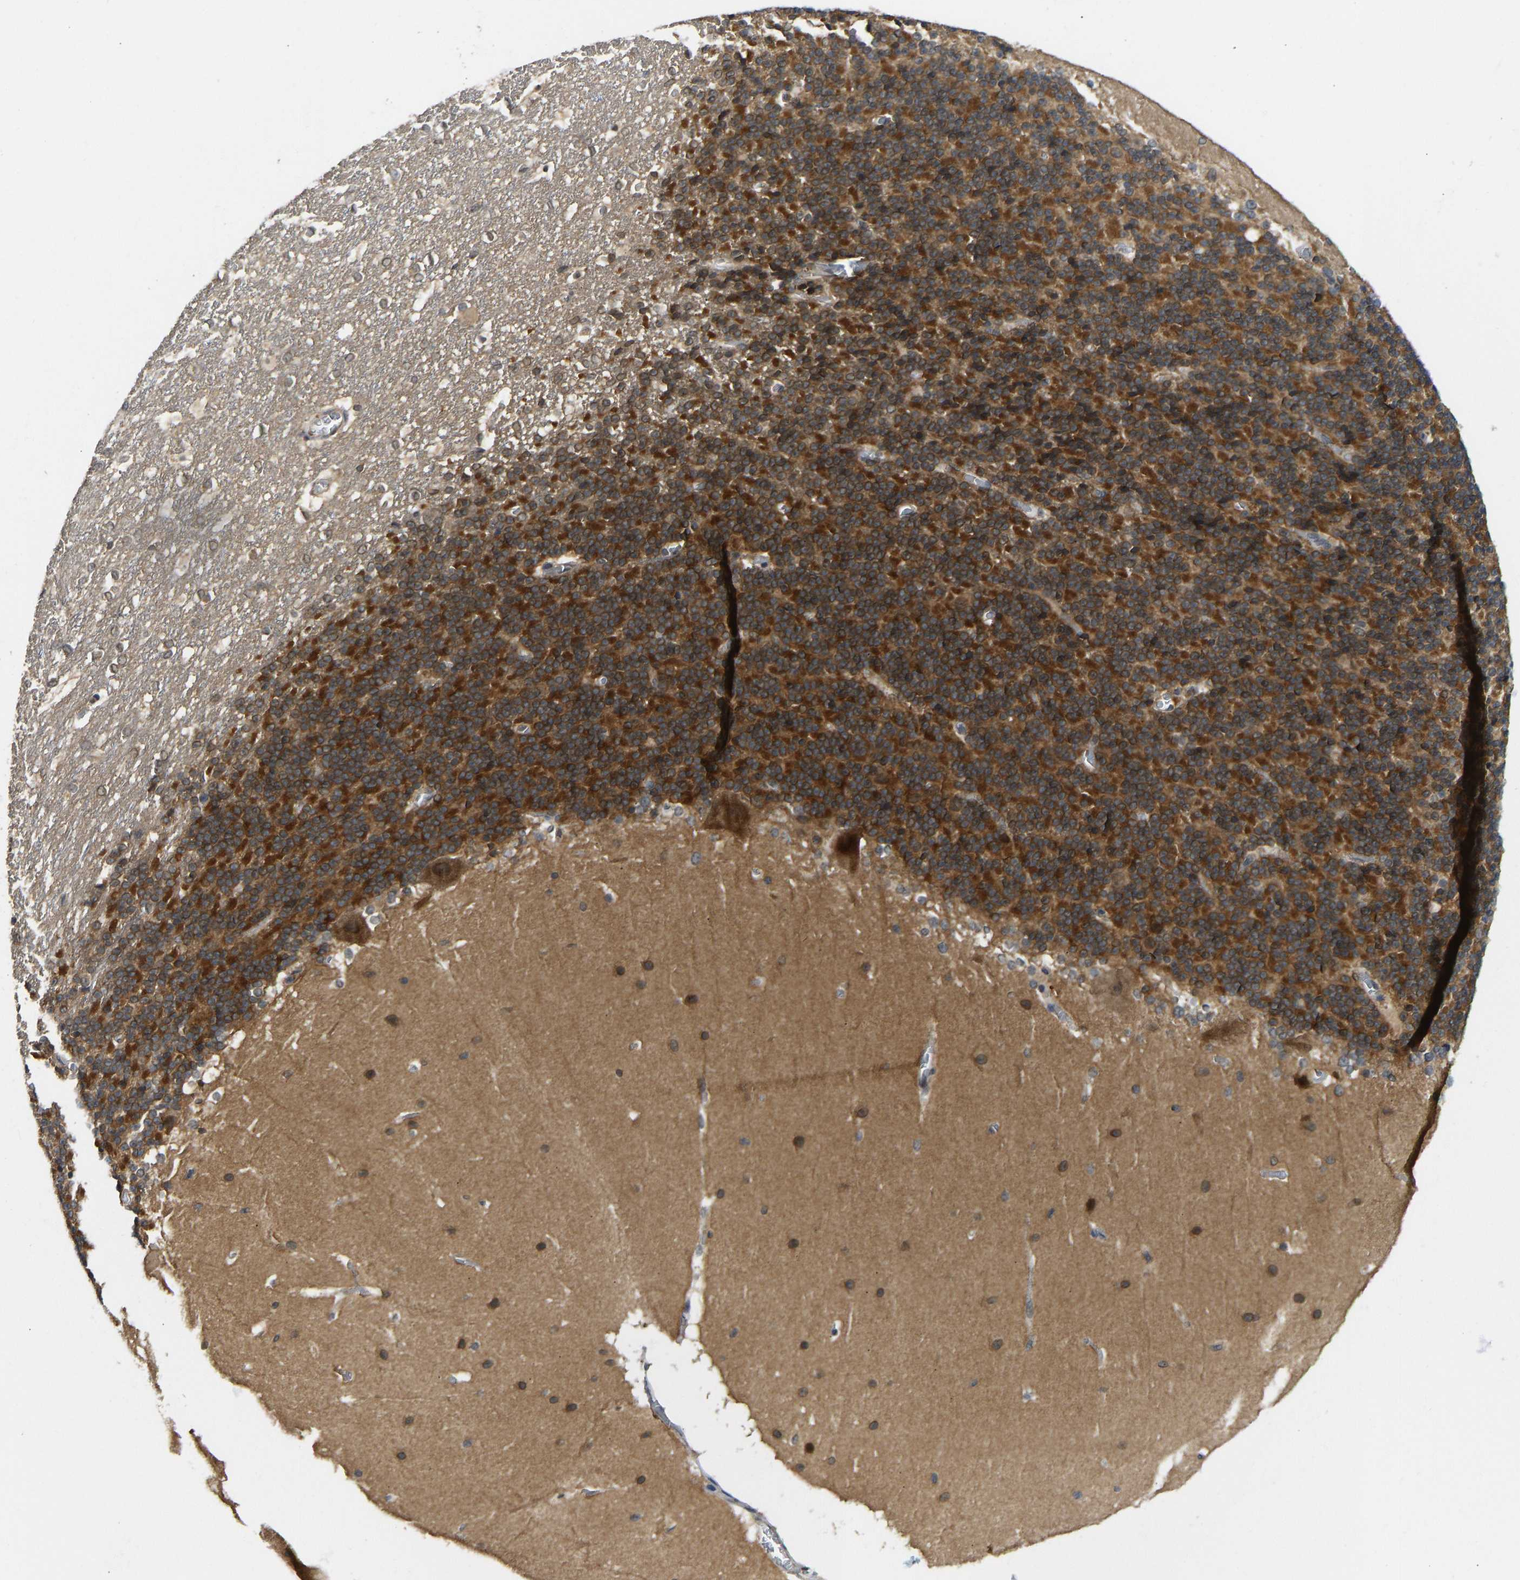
{"staining": {"intensity": "strong", "quantity": ">75%", "location": "cytoplasmic/membranous"}, "tissue": "cerebellum", "cell_type": "Cells in granular layer", "image_type": "normal", "snomed": [{"axis": "morphology", "description": "Normal tissue, NOS"}, {"axis": "topography", "description": "Cerebellum"}], "caption": "Unremarkable cerebellum reveals strong cytoplasmic/membranous expression in about >75% of cells in granular layer, visualized by immunohistochemistry. (Stains: DAB (3,3'-diaminobenzidine) in brown, nuclei in blue, Microscopy: brightfield microscopy at high magnification).", "gene": "NDRG3", "patient": {"sex": "female", "age": 19}}